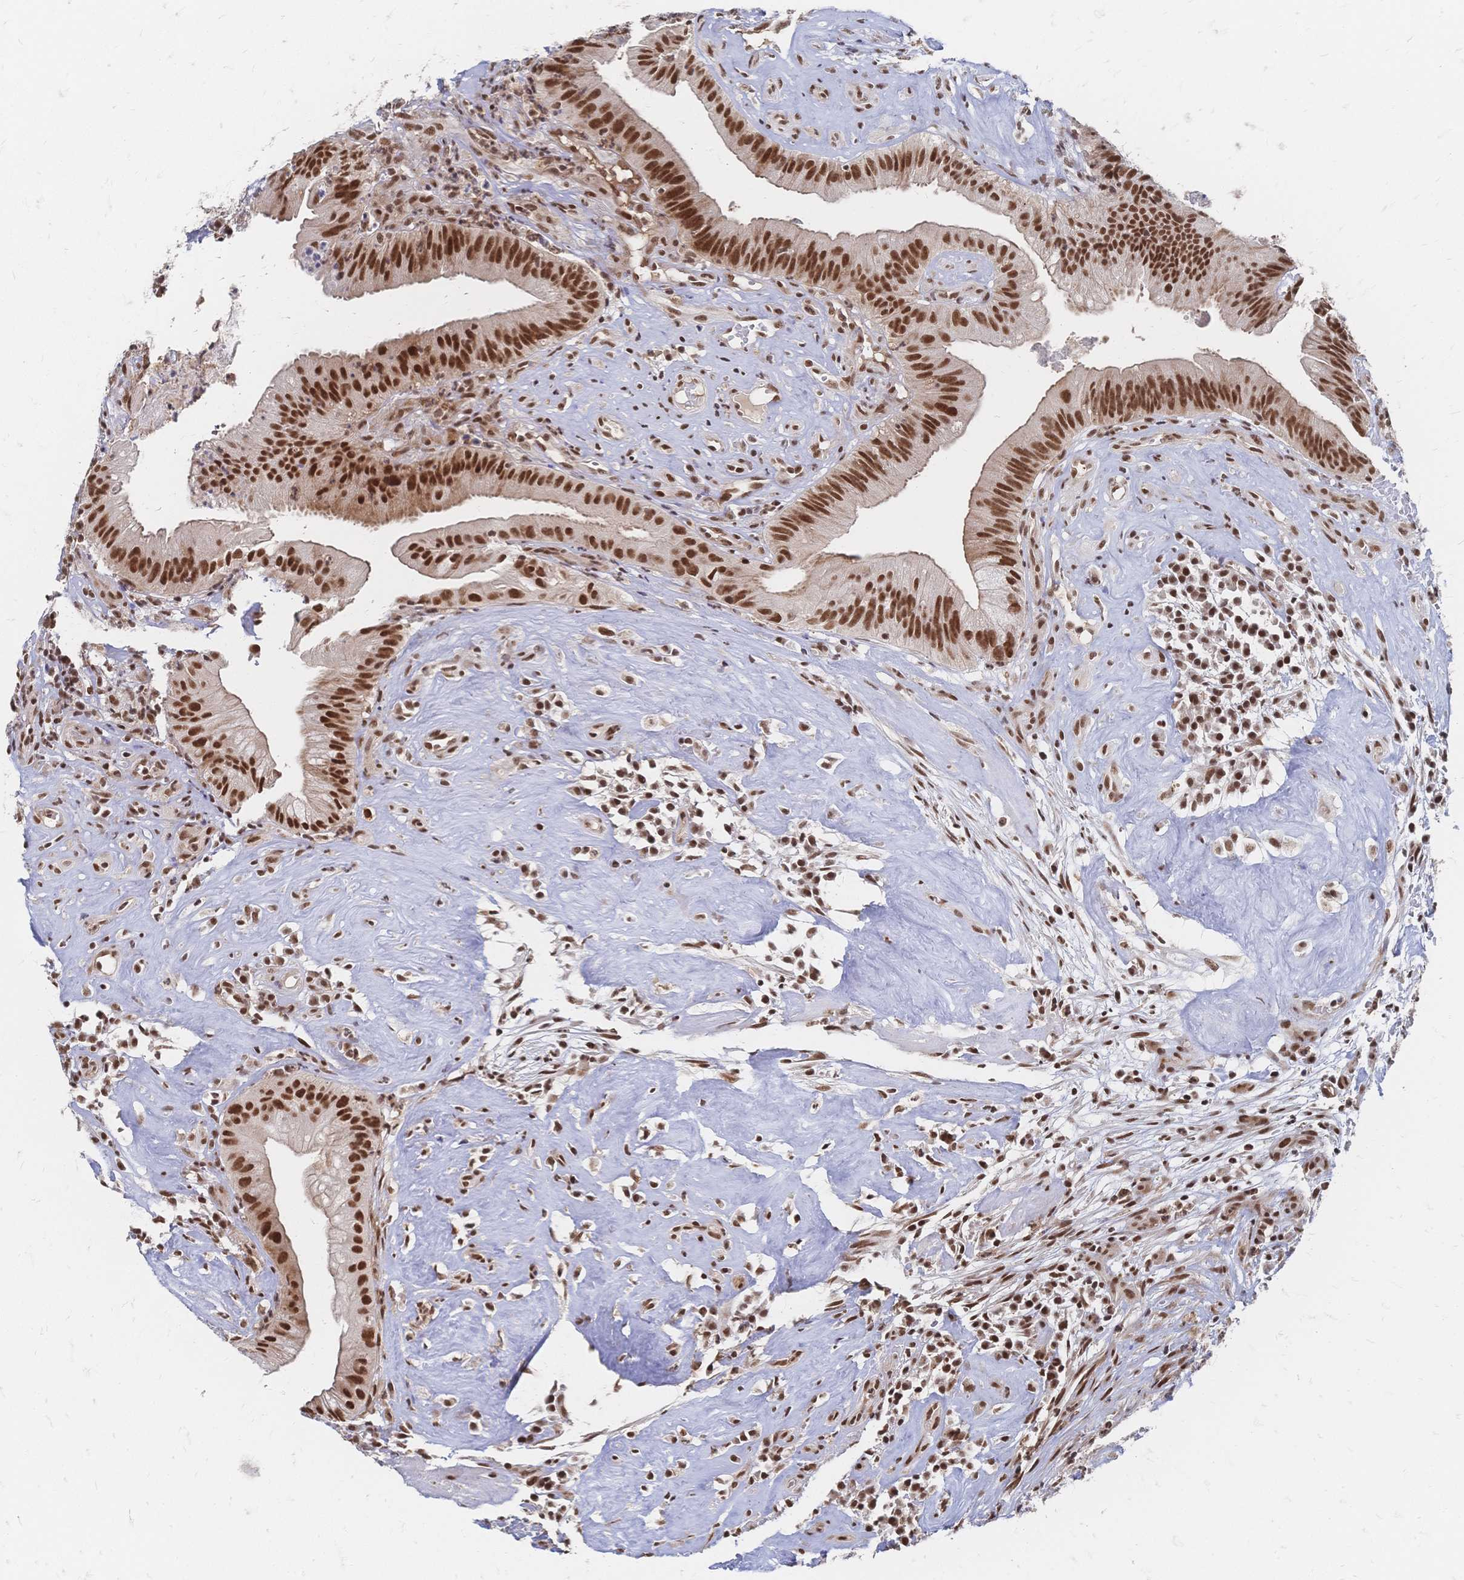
{"staining": {"intensity": "strong", "quantity": ">75%", "location": "nuclear"}, "tissue": "head and neck cancer", "cell_type": "Tumor cells", "image_type": "cancer", "snomed": [{"axis": "morphology", "description": "Adenocarcinoma, NOS"}, {"axis": "topography", "description": "Head-Neck"}], "caption": "Immunohistochemistry (IHC) of head and neck cancer (adenocarcinoma) shows high levels of strong nuclear expression in approximately >75% of tumor cells.", "gene": "NELFA", "patient": {"sex": "male", "age": 44}}